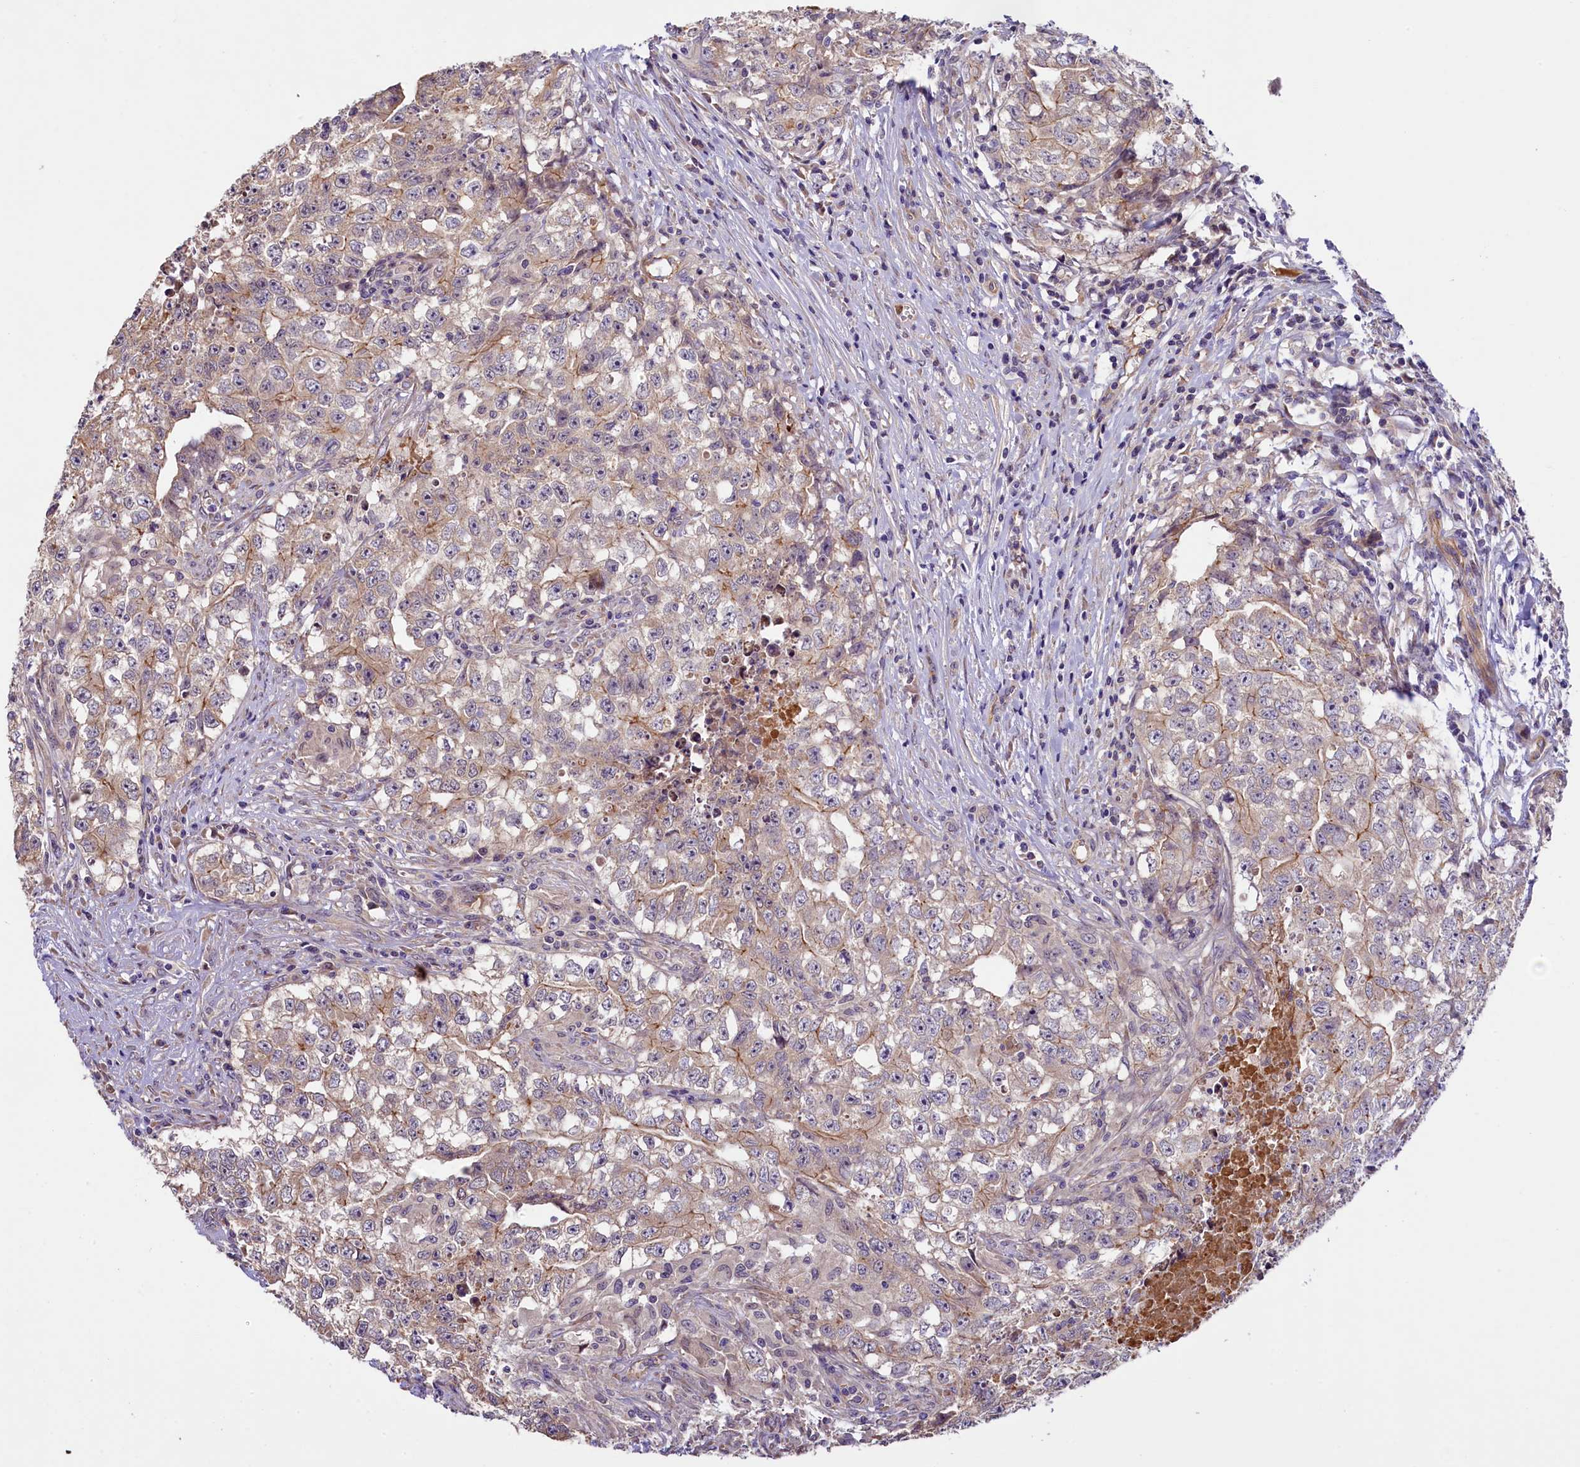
{"staining": {"intensity": "weak", "quantity": "<25%", "location": "cytoplasmic/membranous"}, "tissue": "testis cancer", "cell_type": "Tumor cells", "image_type": "cancer", "snomed": [{"axis": "morphology", "description": "Seminoma, NOS"}, {"axis": "morphology", "description": "Carcinoma, Embryonal, NOS"}, {"axis": "topography", "description": "Testis"}], "caption": "Testis cancer (seminoma) was stained to show a protein in brown. There is no significant positivity in tumor cells.", "gene": "UBXN6", "patient": {"sex": "male", "age": 43}}